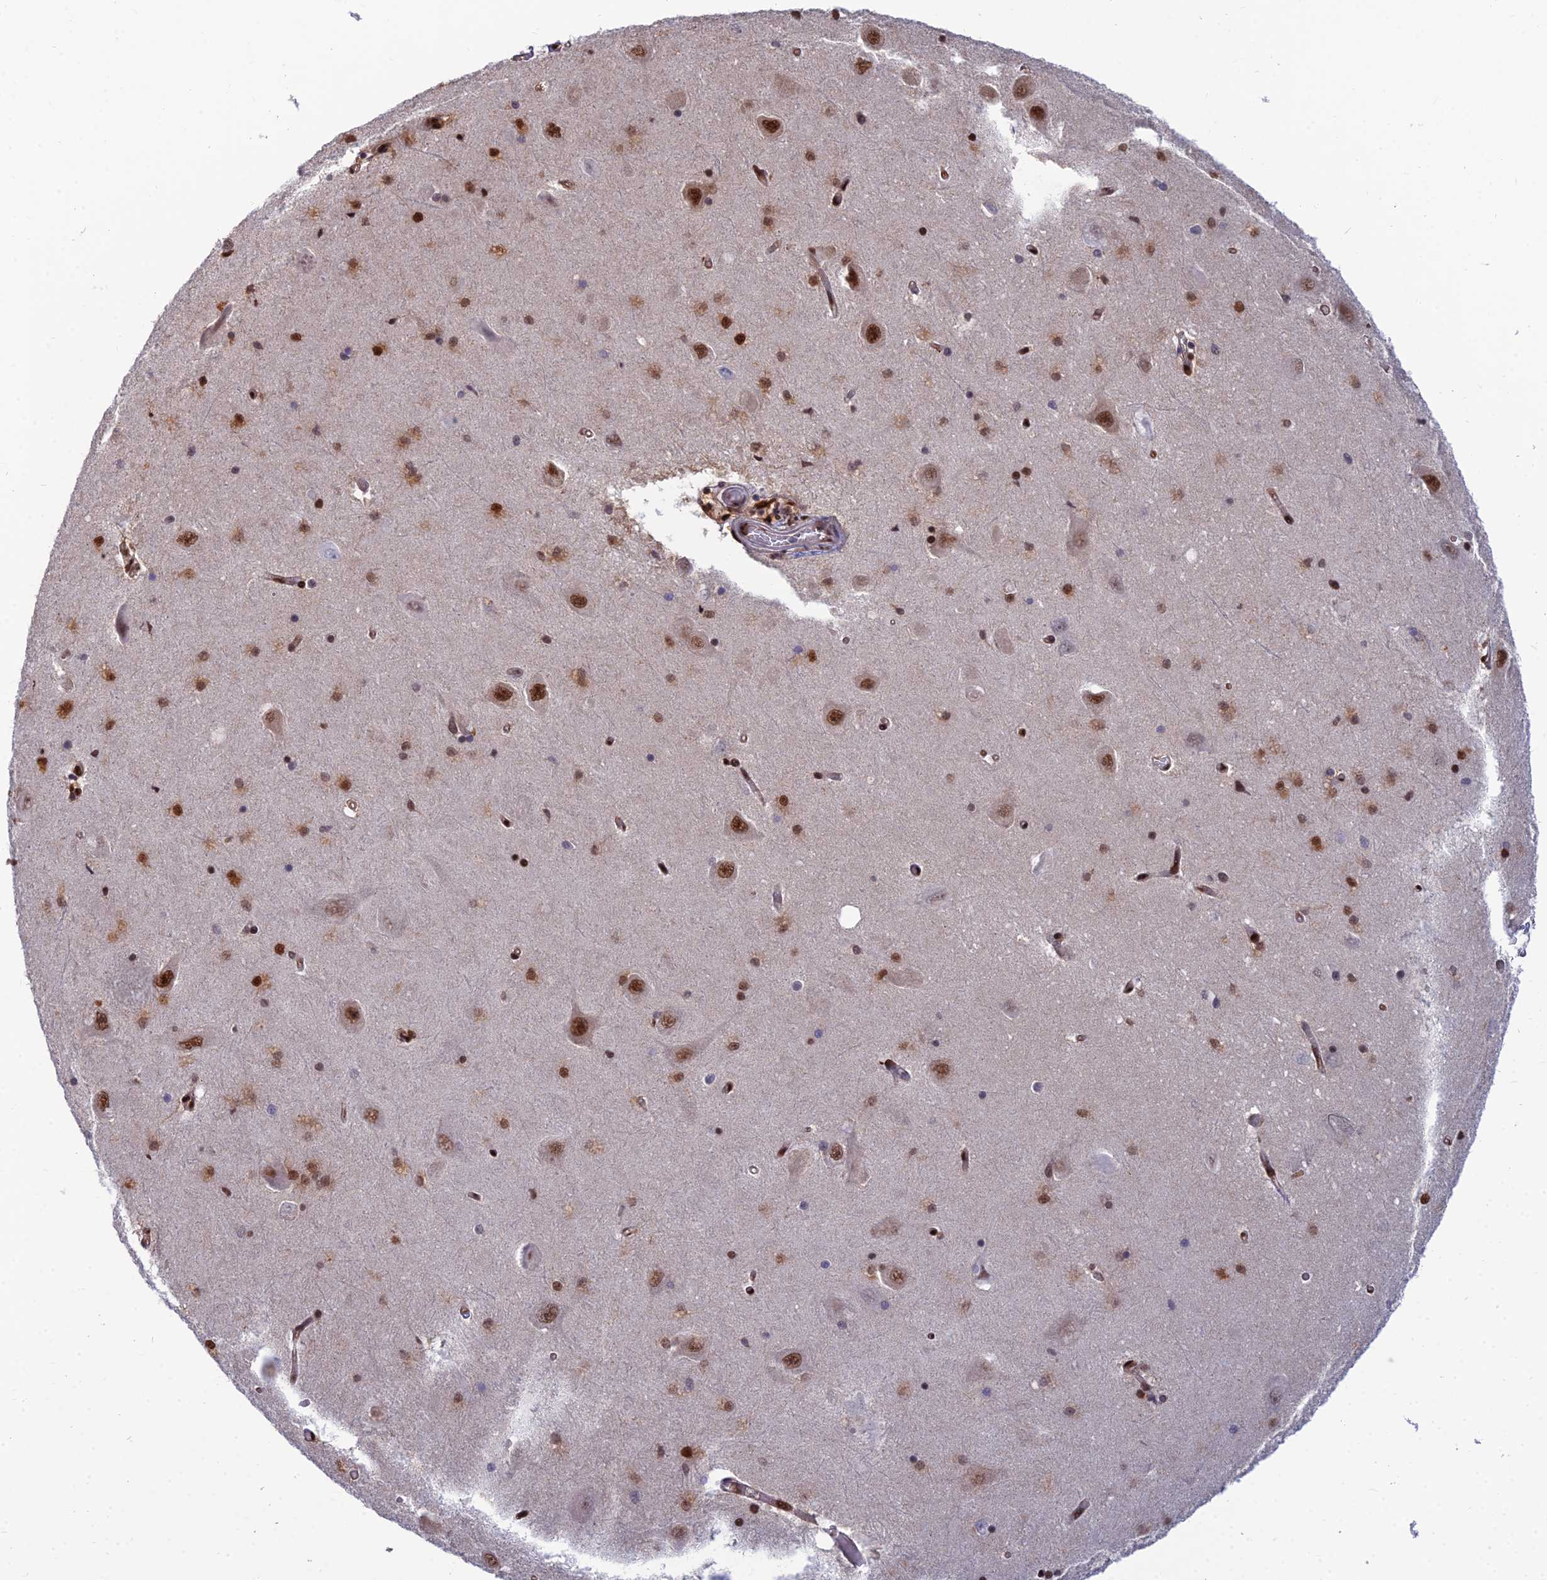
{"staining": {"intensity": "strong", "quantity": "25%-75%", "location": "nuclear"}, "tissue": "hippocampus", "cell_type": "Glial cells", "image_type": "normal", "snomed": [{"axis": "morphology", "description": "Normal tissue, NOS"}, {"axis": "topography", "description": "Hippocampus"}], "caption": "Glial cells demonstrate high levels of strong nuclear staining in approximately 25%-75% of cells in benign hippocampus.", "gene": "DNPEP", "patient": {"sex": "male", "age": 45}}